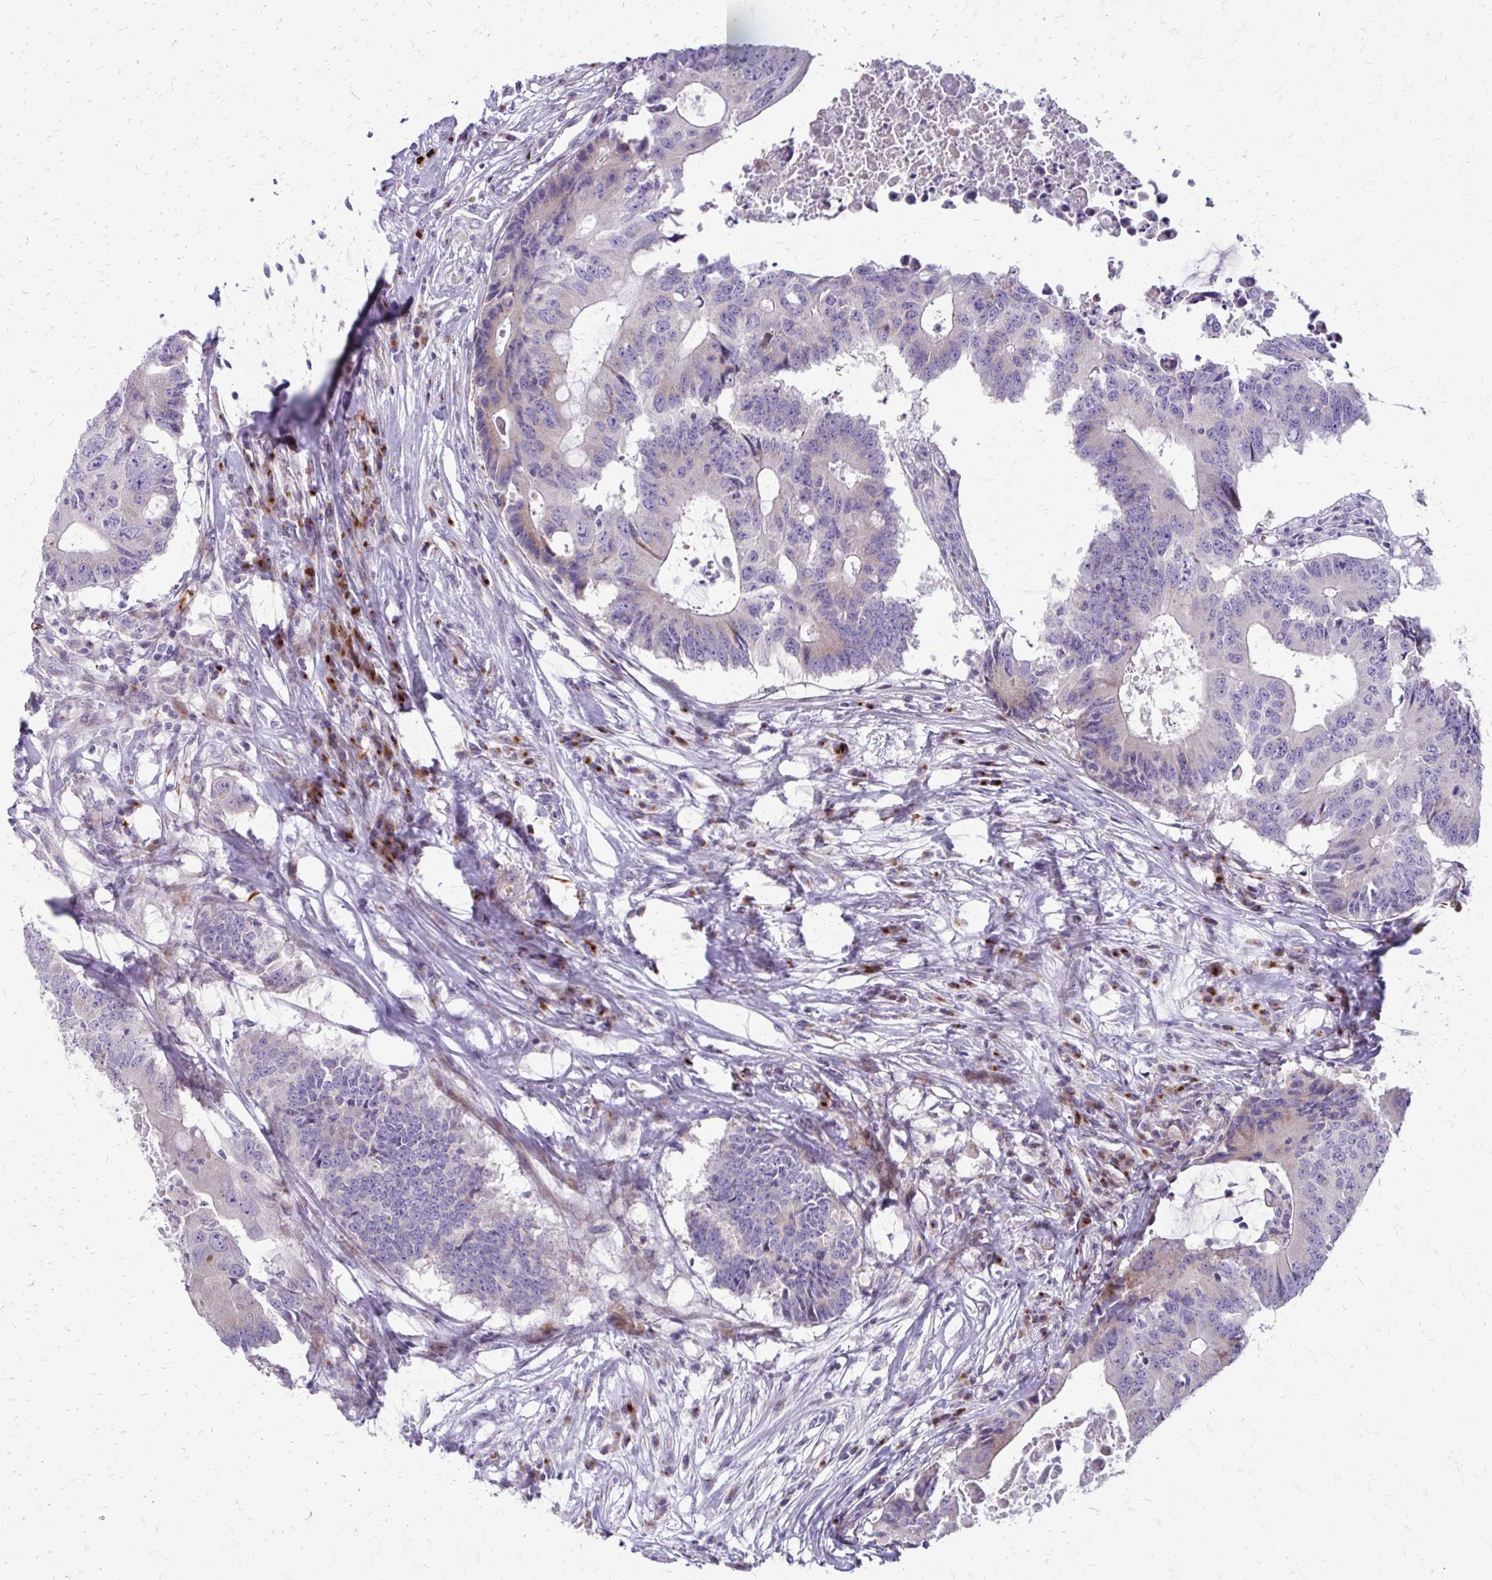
{"staining": {"intensity": "negative", "quantity": "none", "location": "none"}, "tissue": "colorectal cancer", "cell_type": "Tumor cells", "image_type": "cancer", "snomed": [{"axis": "morphology", "description": "Adenocarcinoma, NOS"}, {"axis": "topography", "description": "Colon"}], "caption": "DAB (3,3'-diaminobenzidine) immunohistochemical staining of human colorectal adenocarcinoma shows no significant staining in tumor cells. The staining is performed using DAB brown chromogen with nuclei counter-stained in using hematoxylin.", "gene": "FUNDC2", "patient": {"sex": "male", "age": 71}}